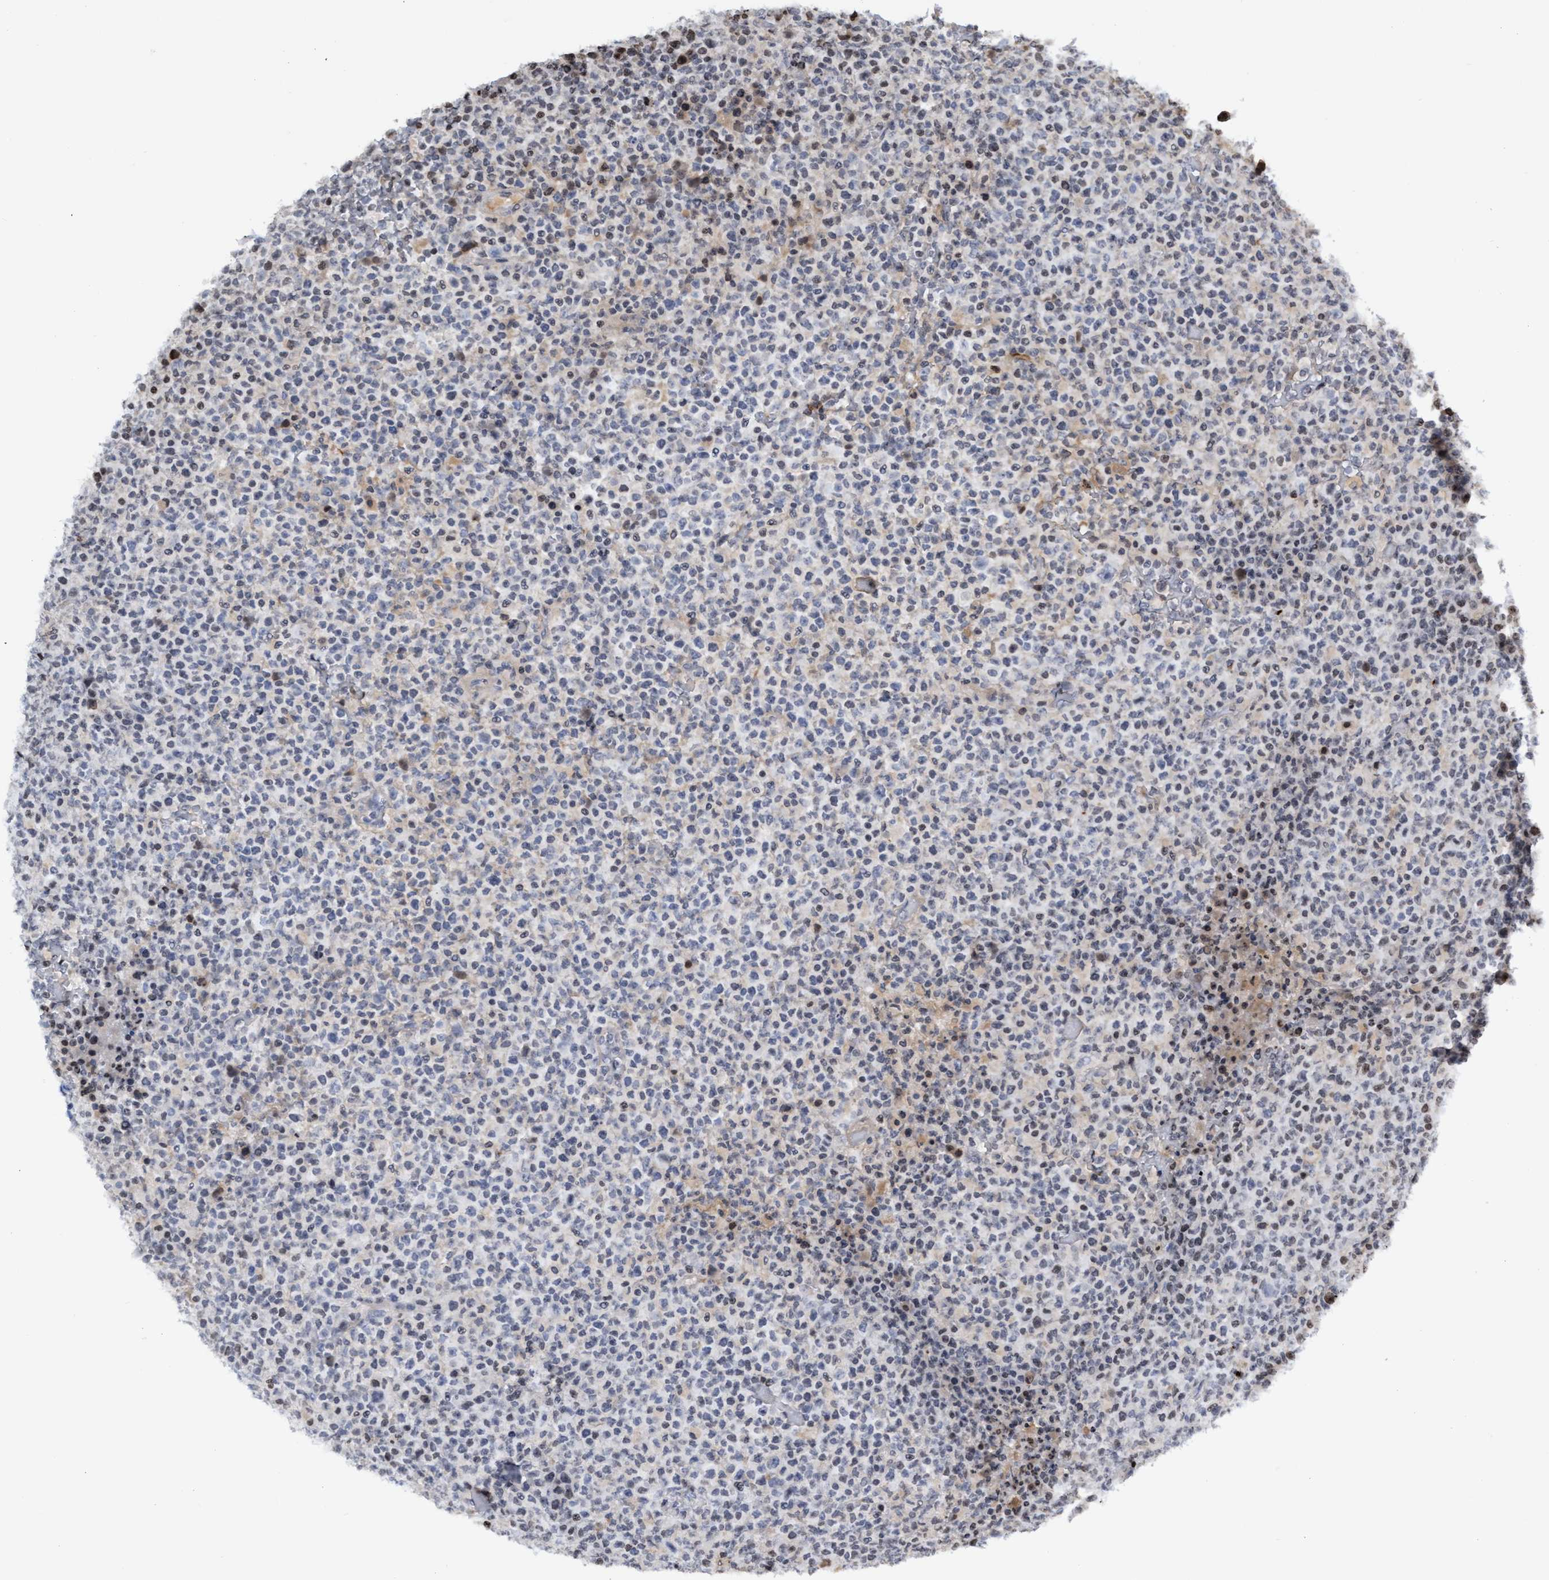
{"staining": {"intensity": "weak", "quantity": "<25%", "location": "nuclear"}, "tissue": "lymphoma", "cell_type": "Tumor cells", "image_type": "cancer", "snomed": [{"axis": "morphology", "description": "Malignant lymphoma, non-Hodgkin's type, High grade"}, {"axis": "topography", "description": "Lymph node"}], "caption": "An immunohistochemistry photomicrograph of high-grade malignant lymphoma, non-Hodgkin's type is shown. There is no staining in tumor cells of high-grade malignant lymphoma, non-Hodgkin's type. (Brightfield microscopy of DAB immunohistochemistry at high magnification).", "gene": "CBX2", "patient": {"sex": "male", "age": 13}}